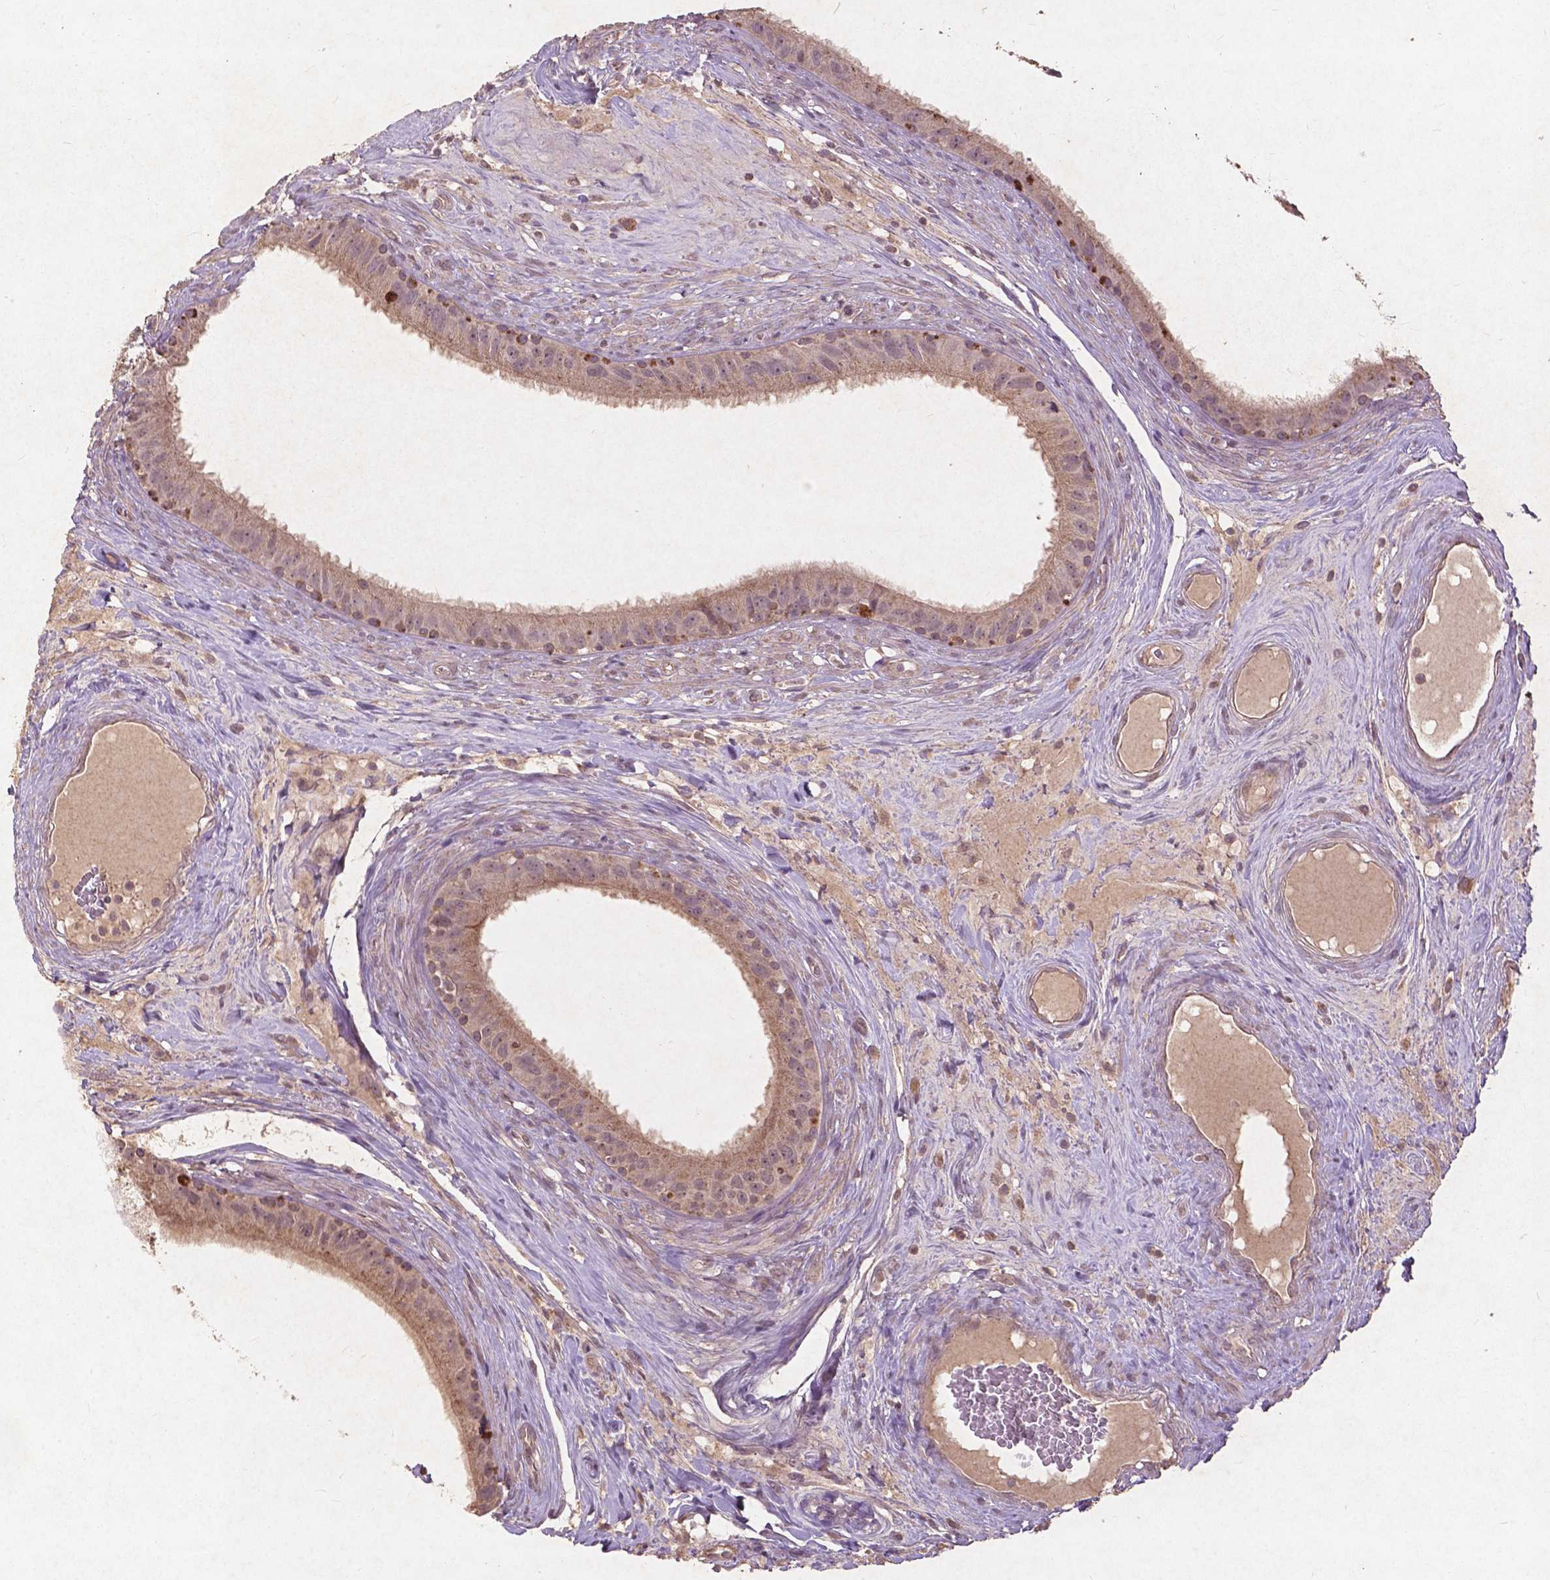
{"staining": {"intensity": "weak", "quantity": ">75%", "location": "cytoplasmic/membranous"}, "tissue": "epididymis", "cell_type": "Glandular cells", "image_type": "normal", "snomed": [{"axis": "morphology", "description": "Normal tissue, NOS"}, {"axis": "topography", "description": "Epididymis"}], "caption": "This image shows benign epididymis stained with IHC to label a protein in brown. The cytoplasmic/membranous of glandular cells show weak positivity for the protein. Nuclei are counter-stained blue.", "gene": "ST6GALNAC5", "patient": {"sex": "male", "age": 59}}